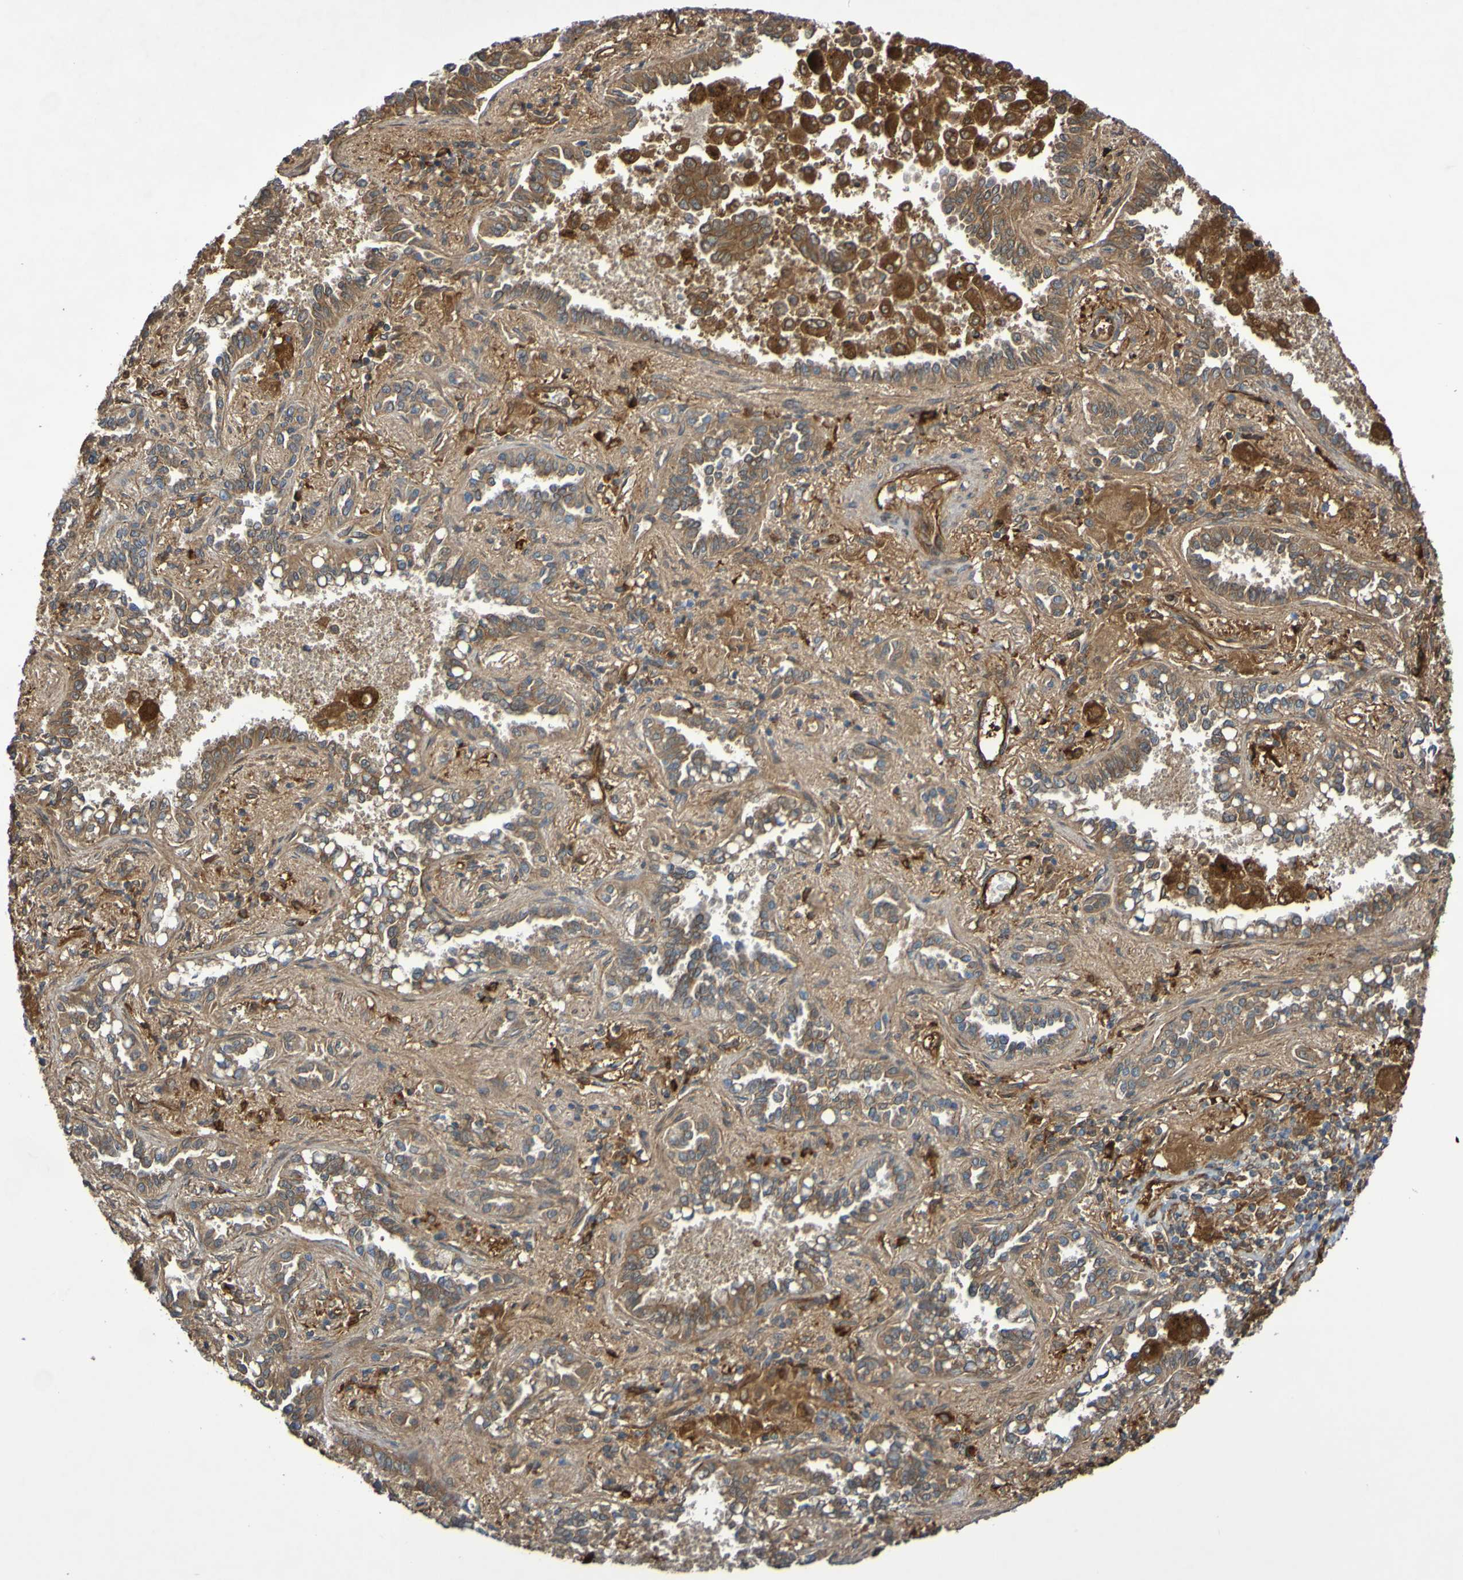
{"staining": {"intensity": "moderate", "quantity": ">75%", "location": "cytoplasmic/membranous"}, "tissue": "lung cancer", "cell_type": "Tumor cells", "image_type": "cancer", "snomed": [{"axis": "morphology", "description": "Normal tissue, NOS"}, {"axis": "morphology", "description": "Adenocarcinoma, NOS"}, {"axis": "topography", "description": "Lung"}], "caption": "Immunohistochemistry (IHC) histopathology image of neoplastic tissue: lung cancer stained using immunohistochemistry (IHC) demonstrates medium levels of moderate protein expression localized specifically in the cytoplasmic/membranous of tumor cells, appearing as a cytoplasmic/membranous brown color.", "gene": "SERPINB6", "patient": {"sex": "male", "age": 59}}